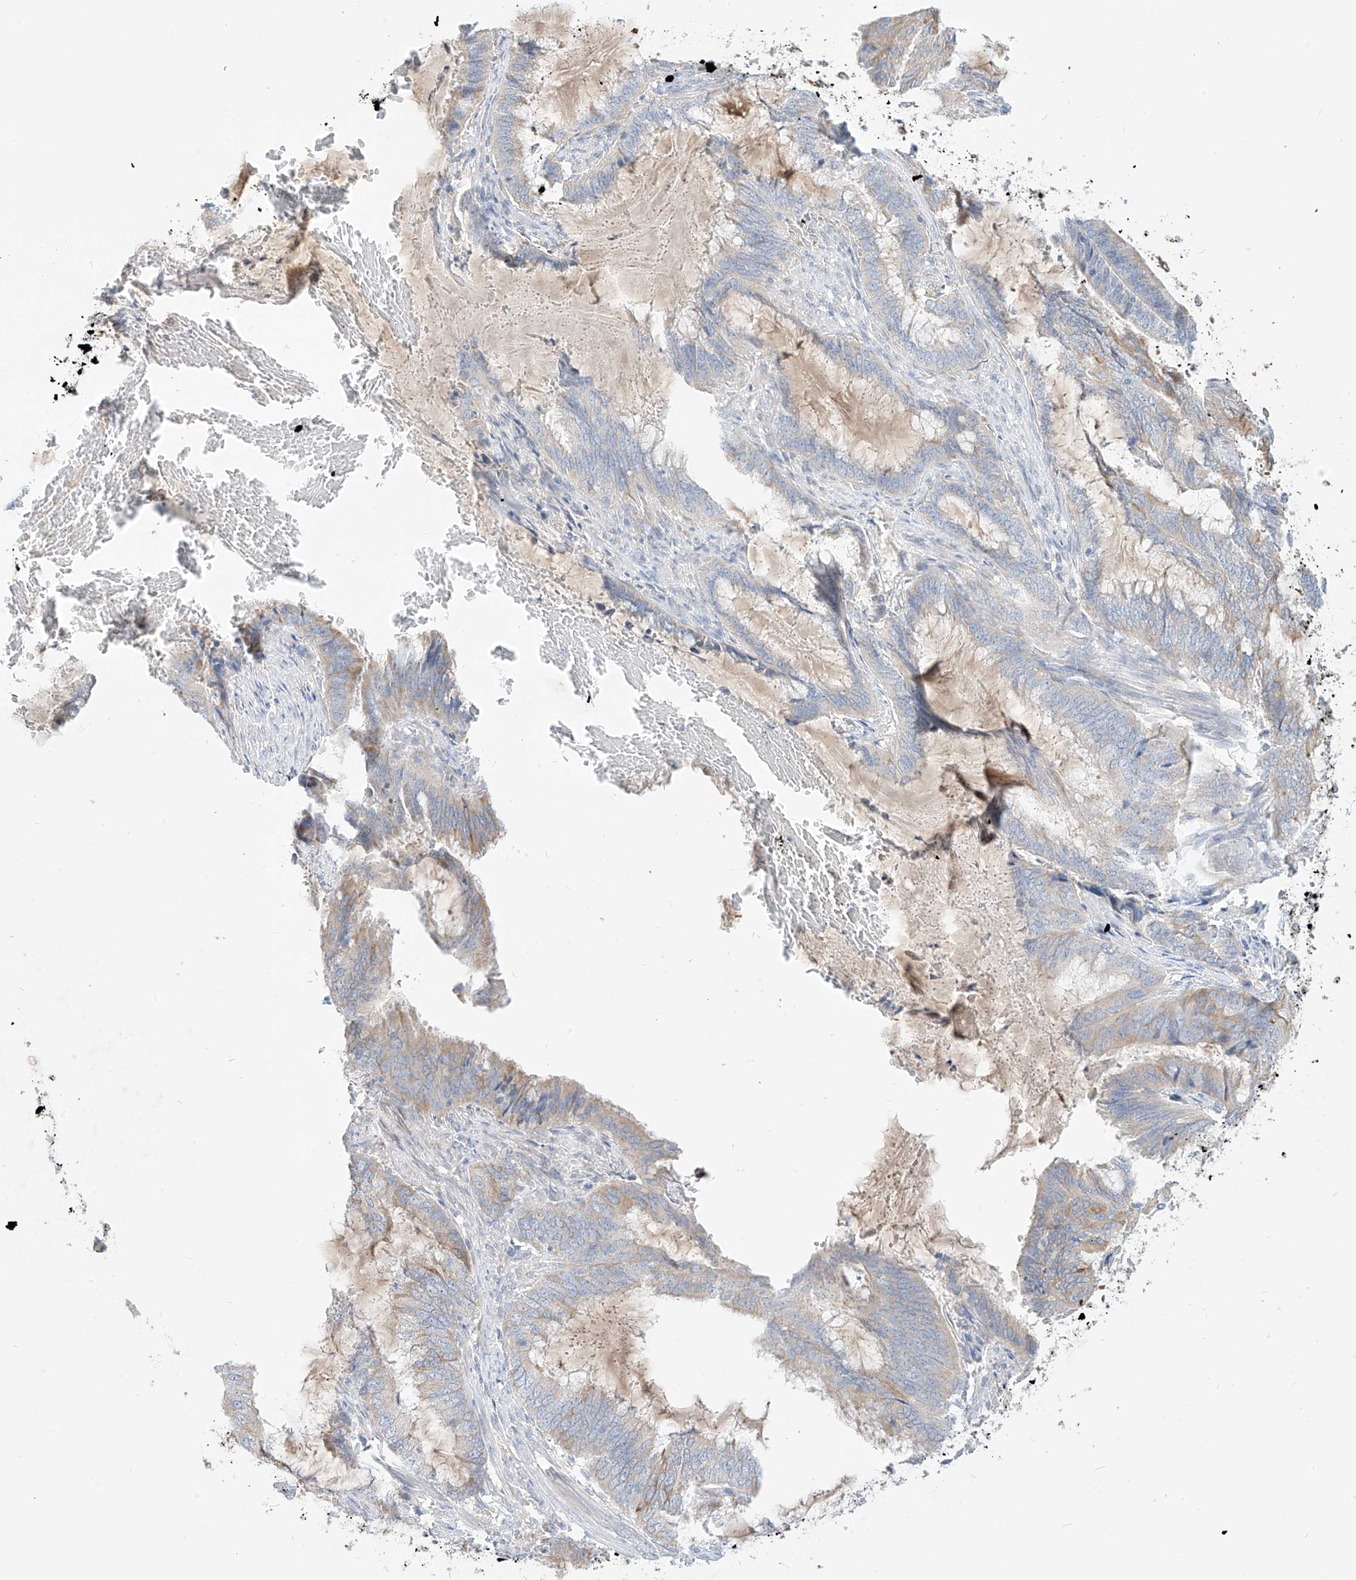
{"staining": {"intensity": "moderate", "quantity": "25%-75%", "location": "cytoplasmic/membranous"}, "tissue": "endometrial cancer", "cell_type": "Tumor cells", "image_type": "cancer", "snomed": [{"axis": "morphology", "description": "Adenocarcinoma, NOS"}, {"axis": "topography", "description": "Endometrium"}], "caption": "Endometrial cancer (adenocarcinoma) stained for a protein displays moderate cytoplasmic/membranous positivity in tumor cells. The staining was performed using DAB, with brown indicating positive protein expression. Nuclei are stained blue with hematoxylin.", "gene": "RASA2", "patient": {"sex": "female", "age": 51}}